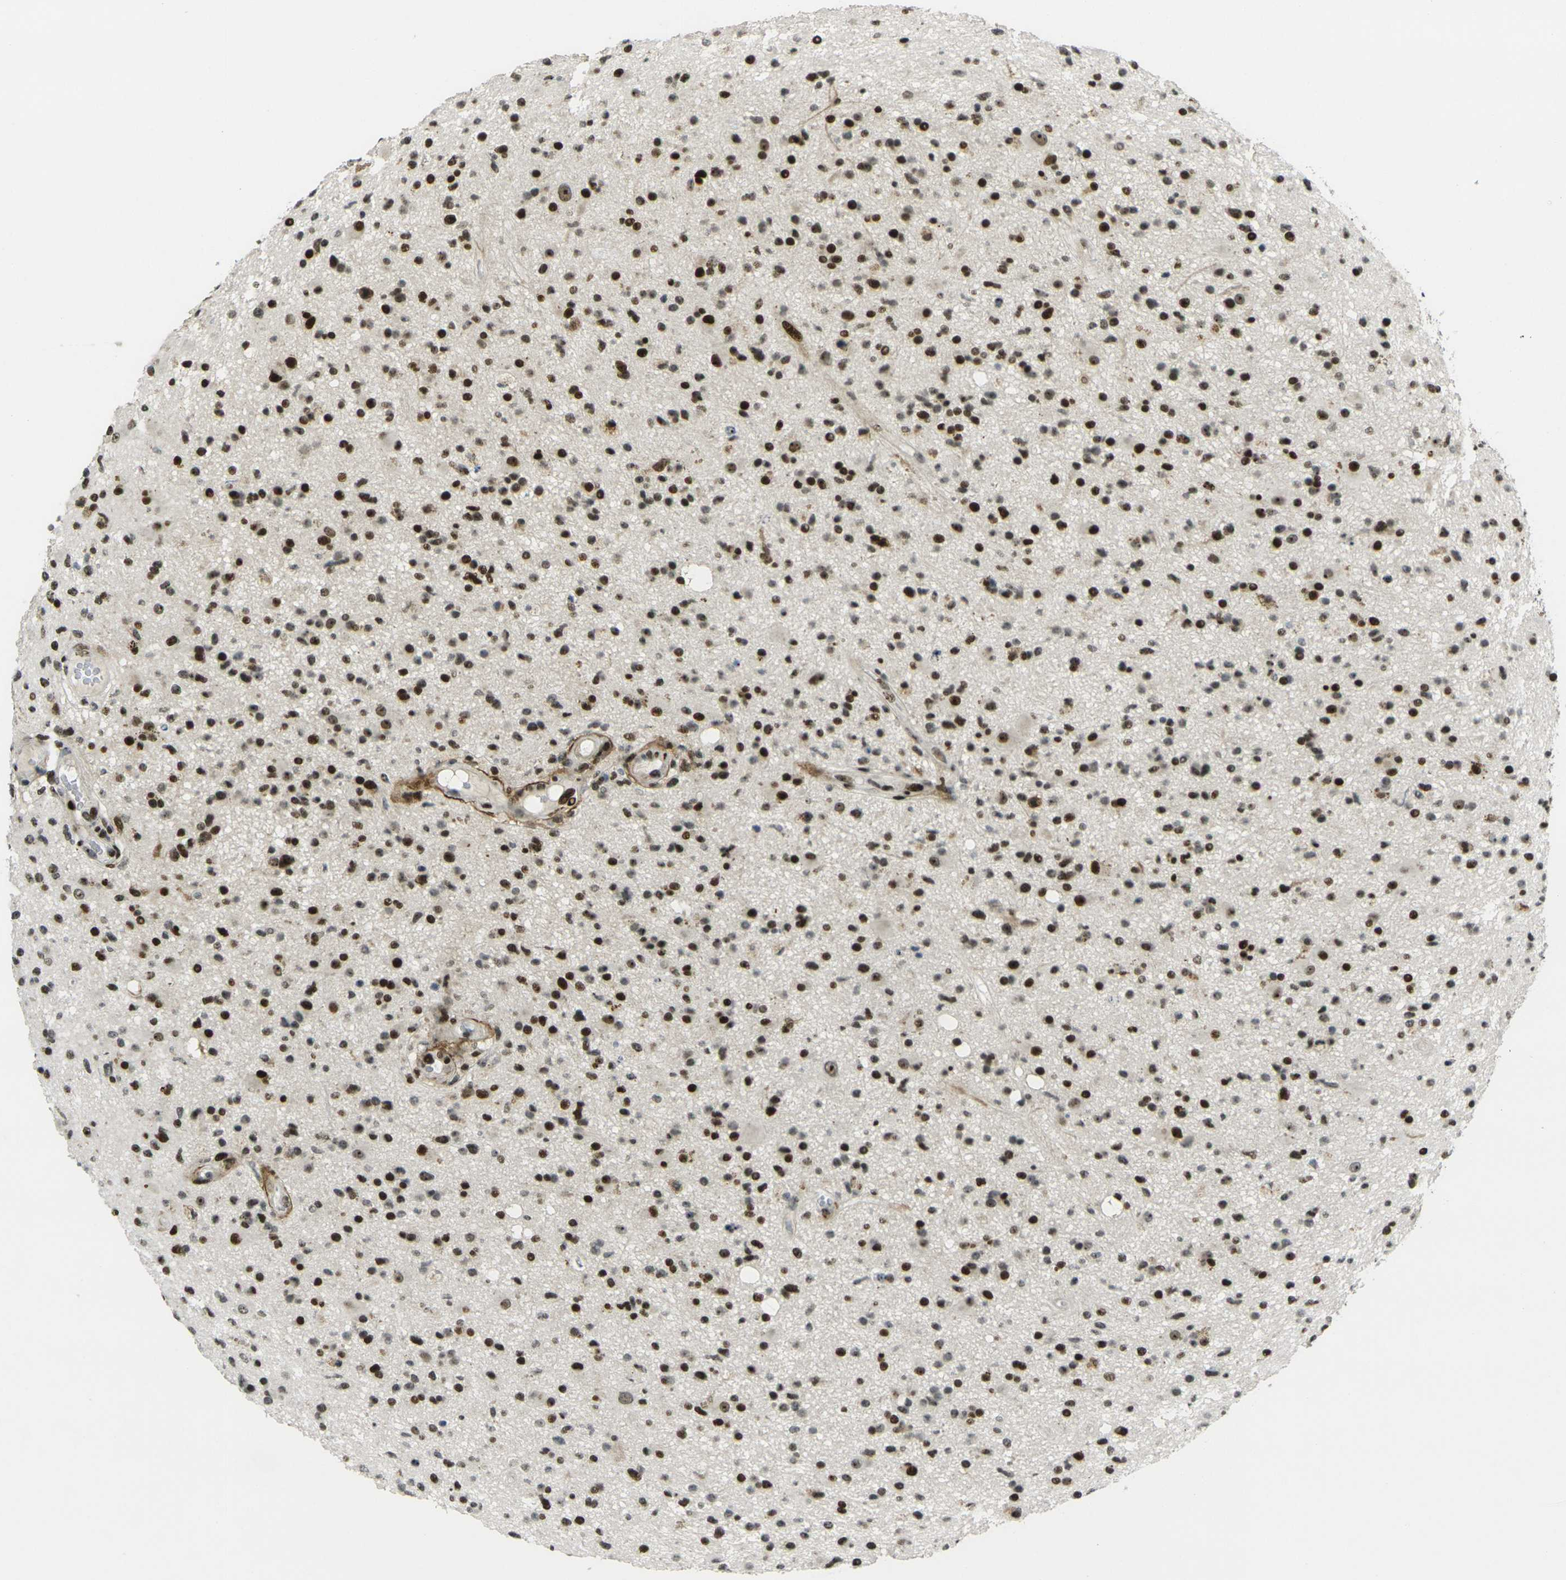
{"staining": {"intensity": "strong", "quantity": ">75%", "location": "nuclear"}, "tissue": "glioma", "cell_type": "Tumor cells", "image_type": "cancer", "snomed": [{"axis": "morphology", "description": "Glioma, malignant, High grade"}, {"axis": "topography", "description": "Brain"}], "caption": "The immunohistochemical stain shows strong nuclear staining in tumor cells of glioma tissue.", "gene": "UBE2C", "patient": {"sex": "male", "age": 33}}